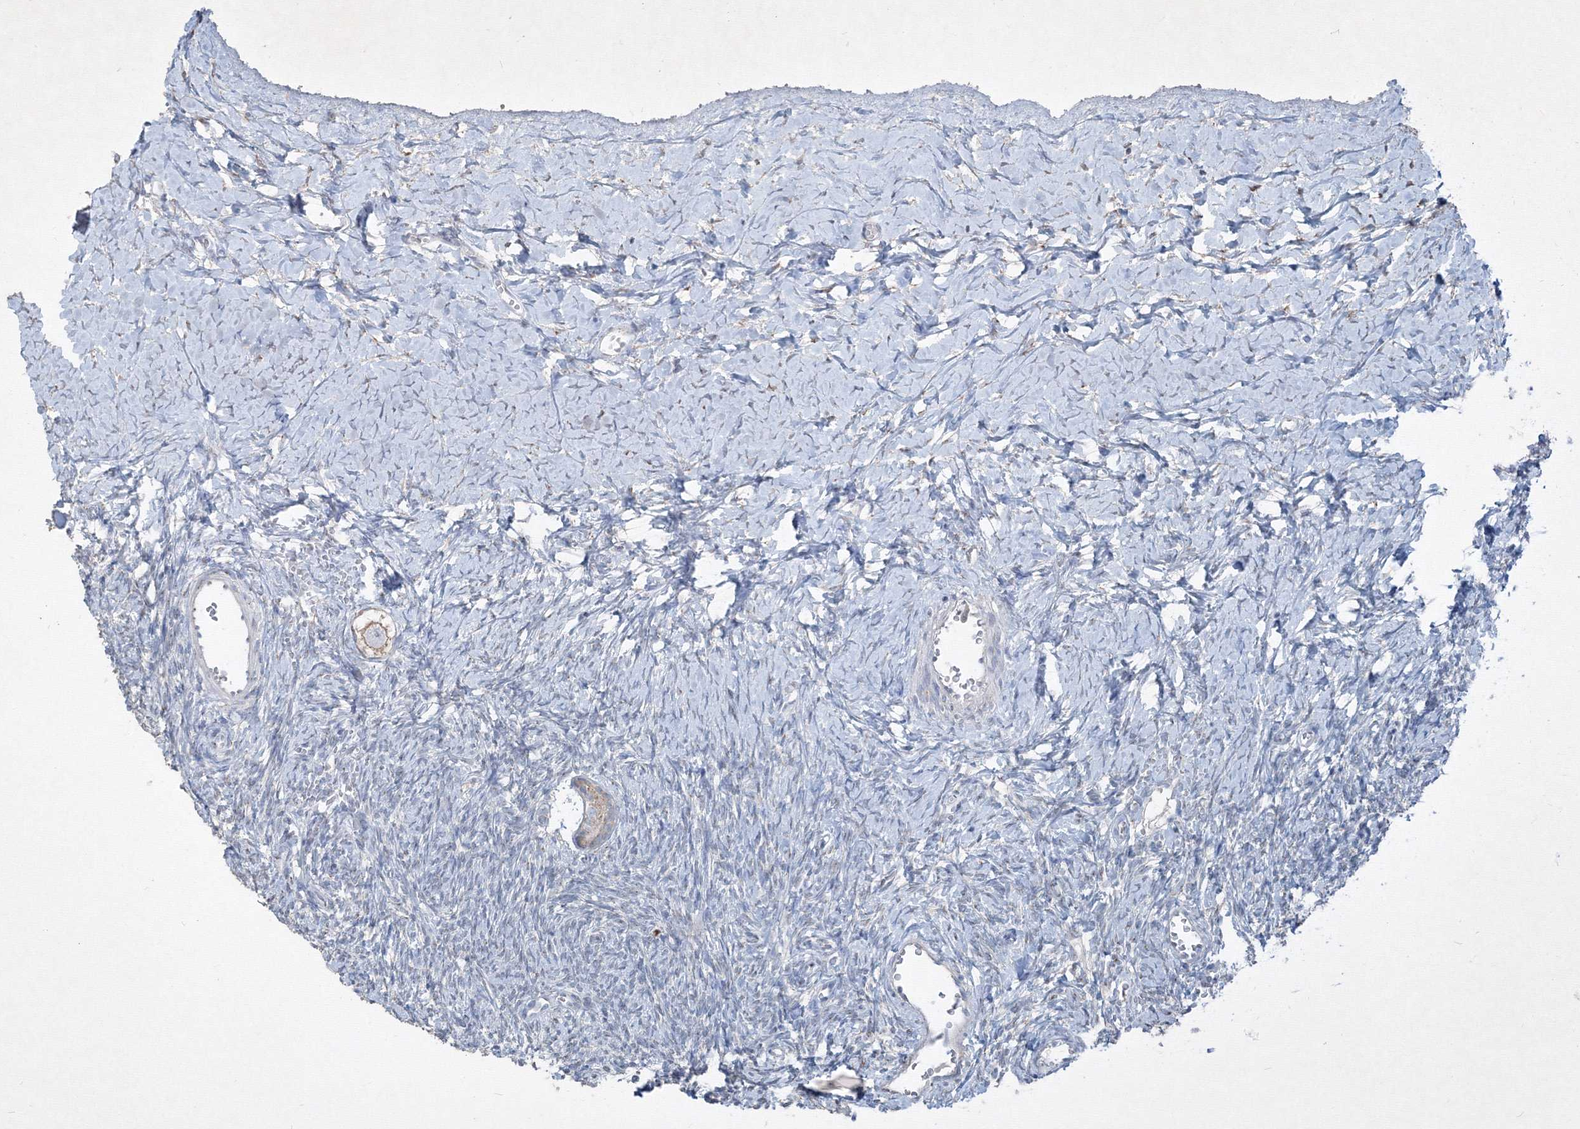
{"staining": {"intensity": "weak", "quantity": ">75%", "location": "cytoplasmic/membranous"}, "tissue": "ovary", "cell_type": "Follicle cells", "image_type": "normal", "snomed": [{"axis": "morphology", "description": "Normal tissue, NOS"}, {"axis": "morphology", "description": "Developmental malformation"}, {"axis": "topography", "description": "Ovary"}], "caption": "The immunohistochemical stain labels weak cytoplasmic/membranous expression in follicle cells of normal ovary. The staining is performed using DAB brown chromogen to label protein expression. The nuclei are counter-stained blue using hematoxylin.", "gene": "IFNAR1", "patient": {"sex": "female", "age": 39}}